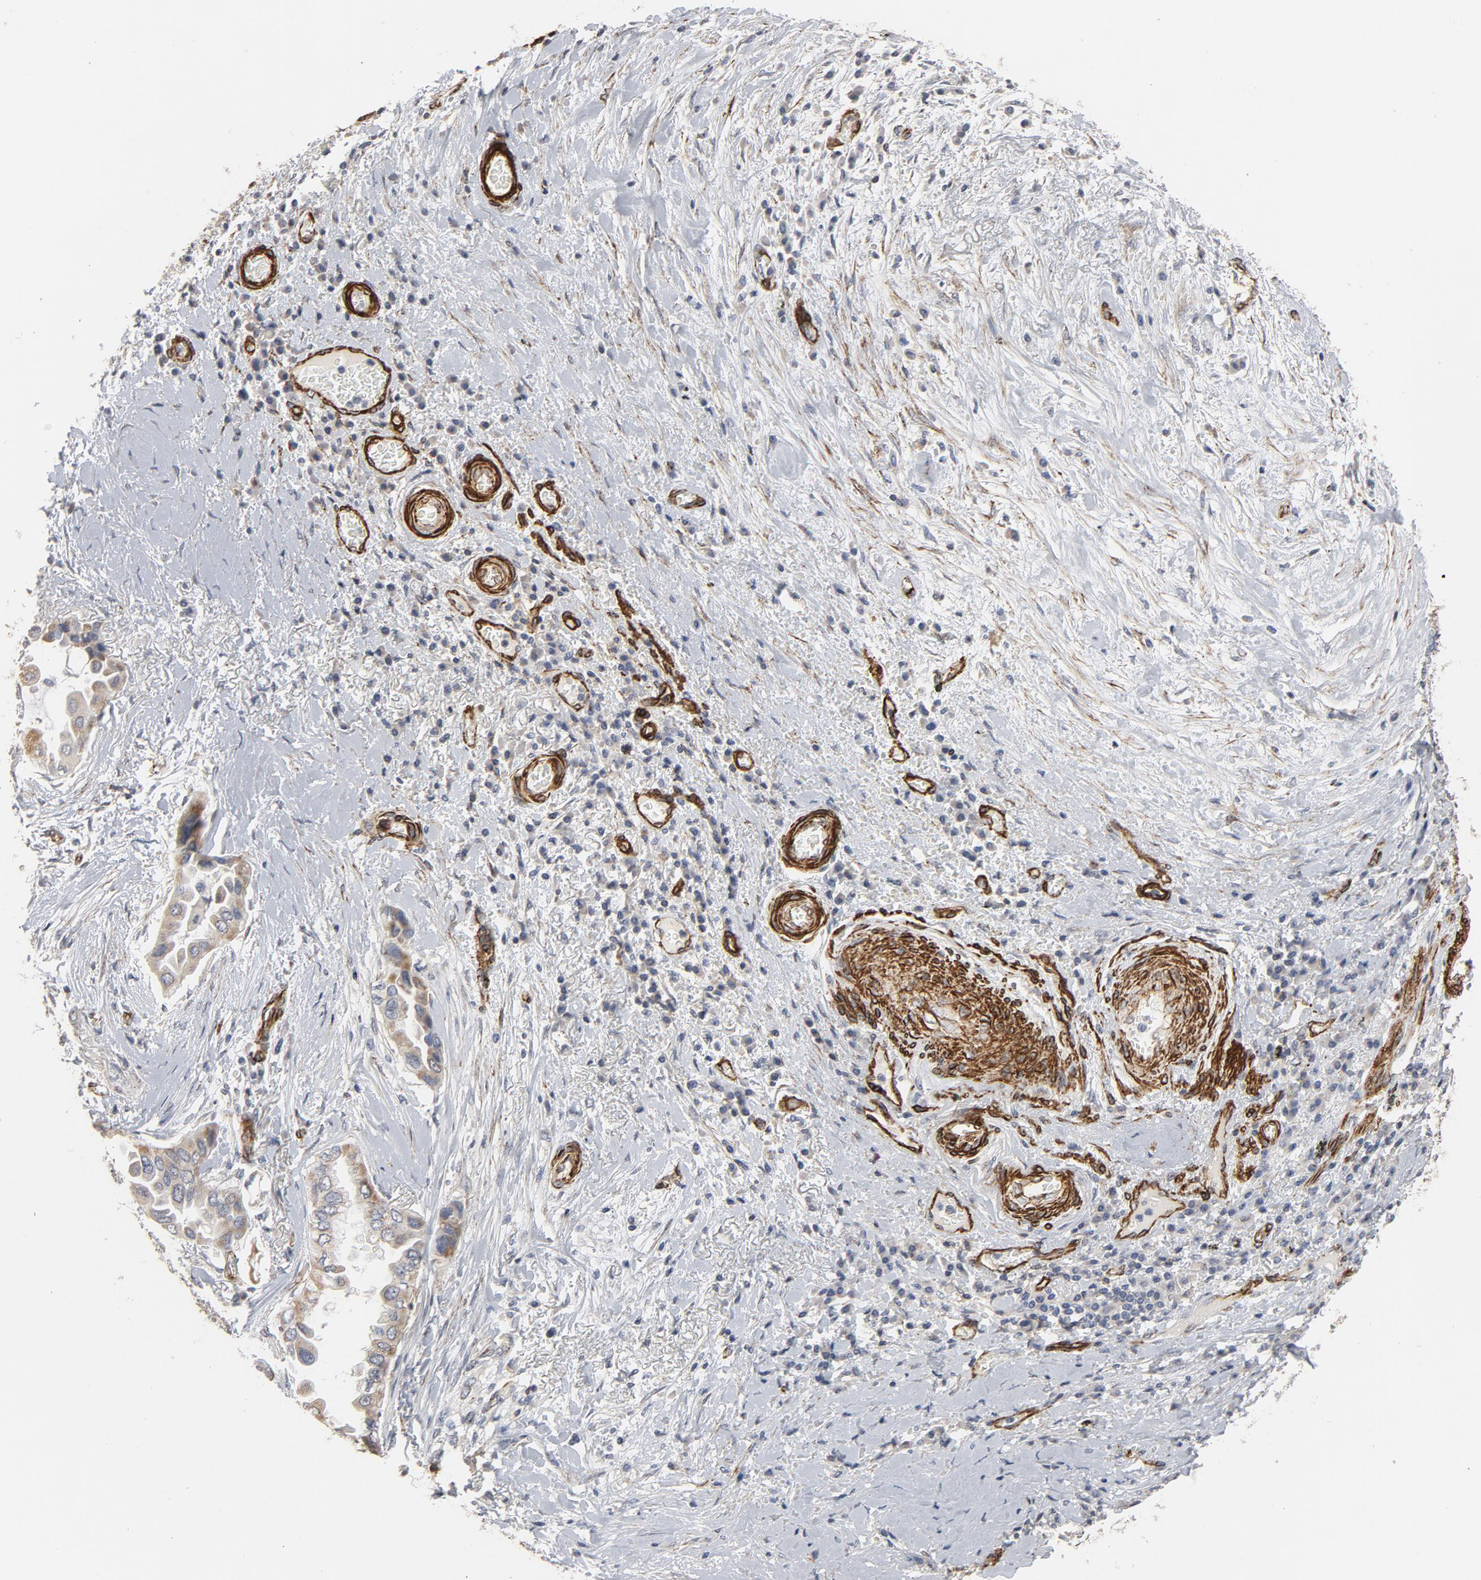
{"staining": {"intensity": "weak", "quantity": "25%-75%", "location": "cytoplasmic/membranous"}, "tissue": "lung cancer", "cell_type": "Tumor cells", "image_type": "cancer", "snomed": [{"axis": "morphology", "description": "Adenocarcinoma, NOS"}, {"axis": "topography", "description": "Lung"}], "caption": "High-magnification brightfield microscopy of lung cancer (adenocarcinoma) stained with DAB (brown) and counterstained with hematoxylin (blue). tumor cells exhibit weak cytoplasmic/membranous positivity is appreciated in approximately25%-75% of cells. The protein is stained brown, and the nuclei are stained in blue (DAB IHC with brightfield microscopy, high magnification).", "gene": "GNG2", "patient": {"sex": "female", "age": 76}}